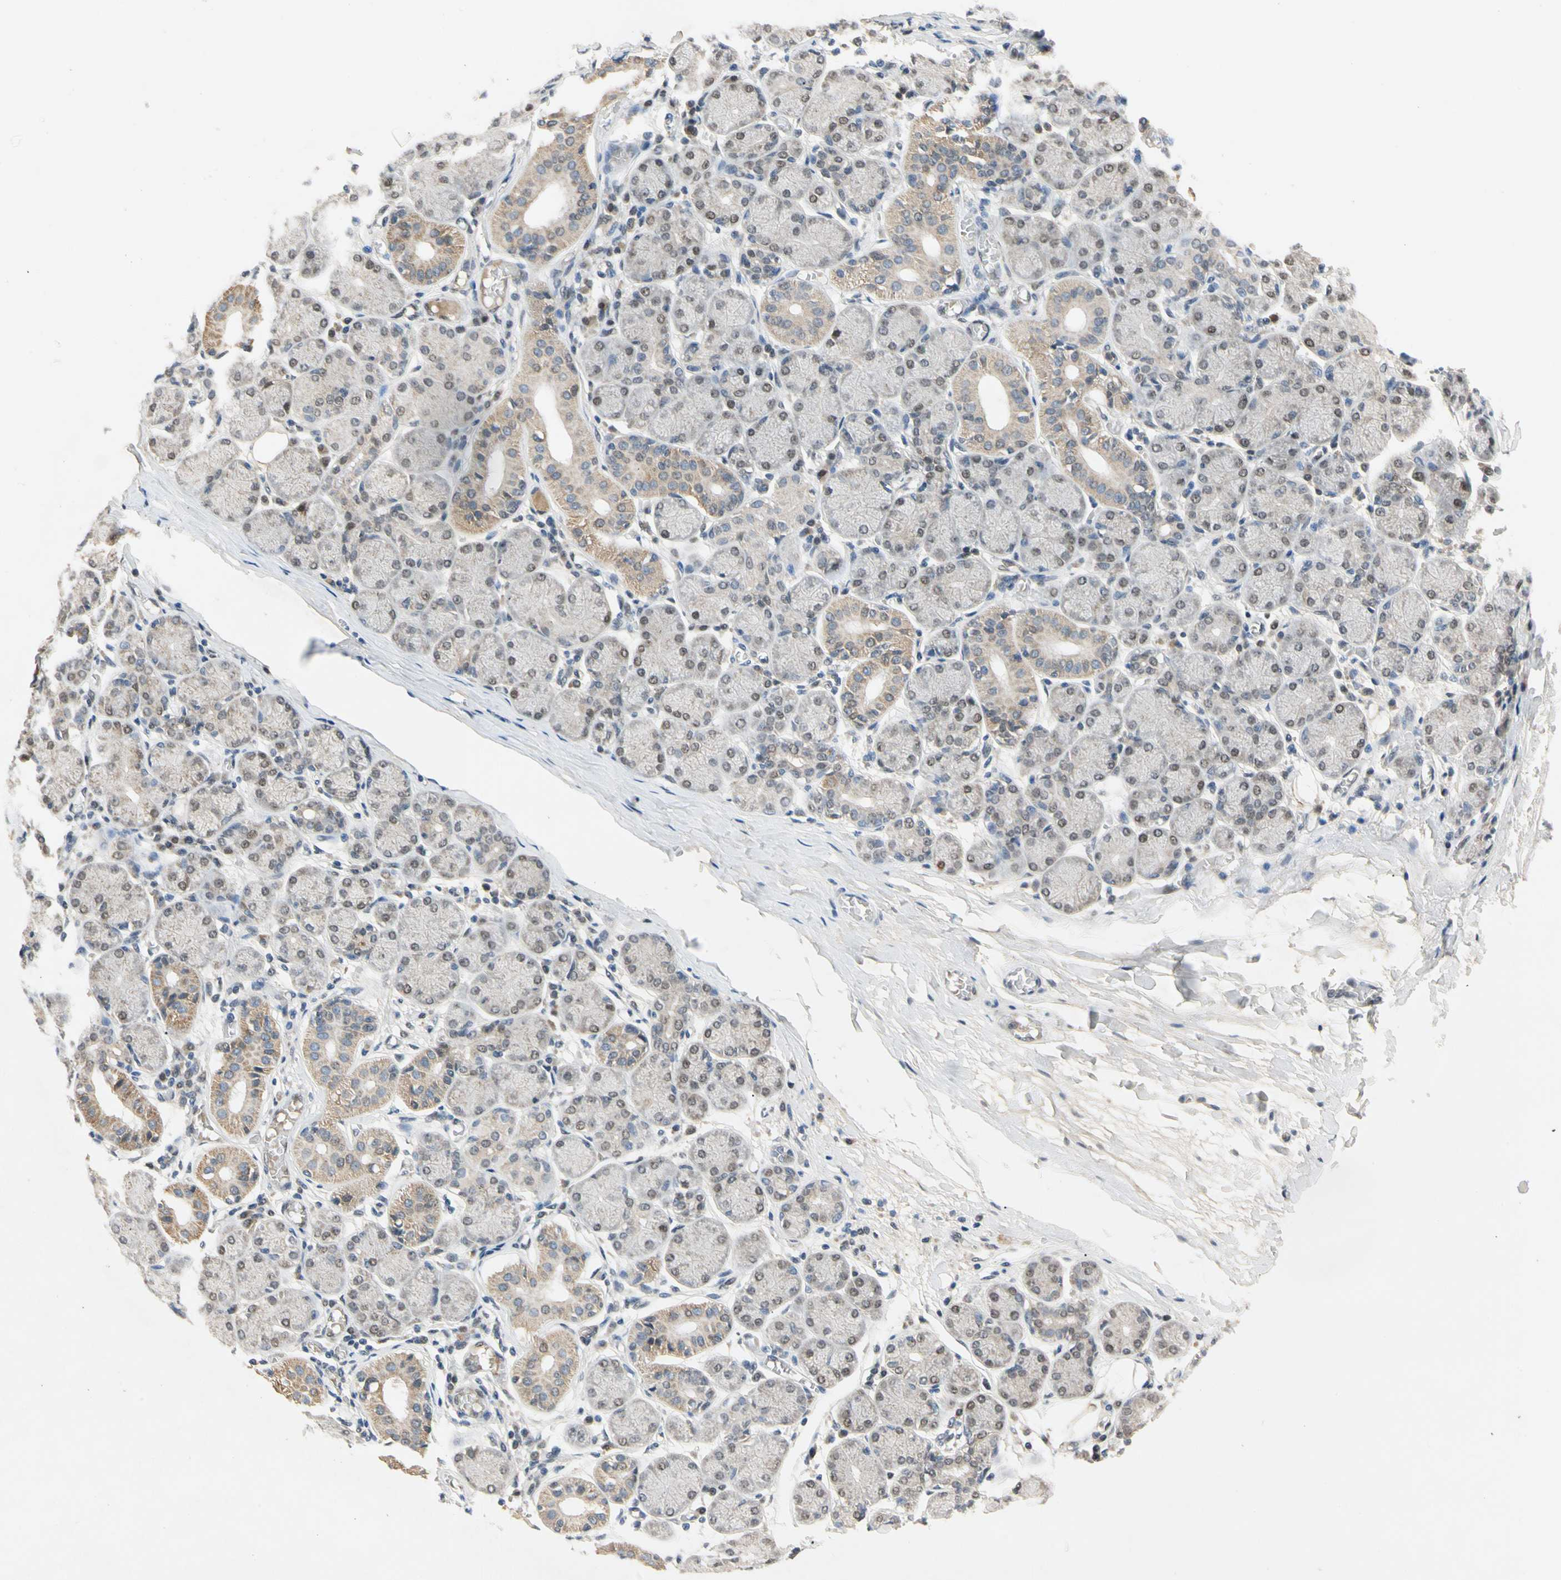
{"staining": {"intensity": "weak", "quantity": "<25%", "location": "cytoplasmic/membranous,nuclear"}, "tissue": "salivary gland", "cell_type": "Glandular cells", "image_type": "normal", "snomed": [{"axis": "morphology", "description": "Normal tissue, NOS"}, {"axis": "topography", "description": "Salivary gland"}], "caption": "Normal salivary gland was stained to show a protein in brown. There is no significant positivity in glandular cells. (Brightfield microscopy of DAB (3,3'-diaminobenzidine) immunohistochemistry at high magnification).", "gene": "RIOX2", "patient": {"sex": "female", "age": 24}}